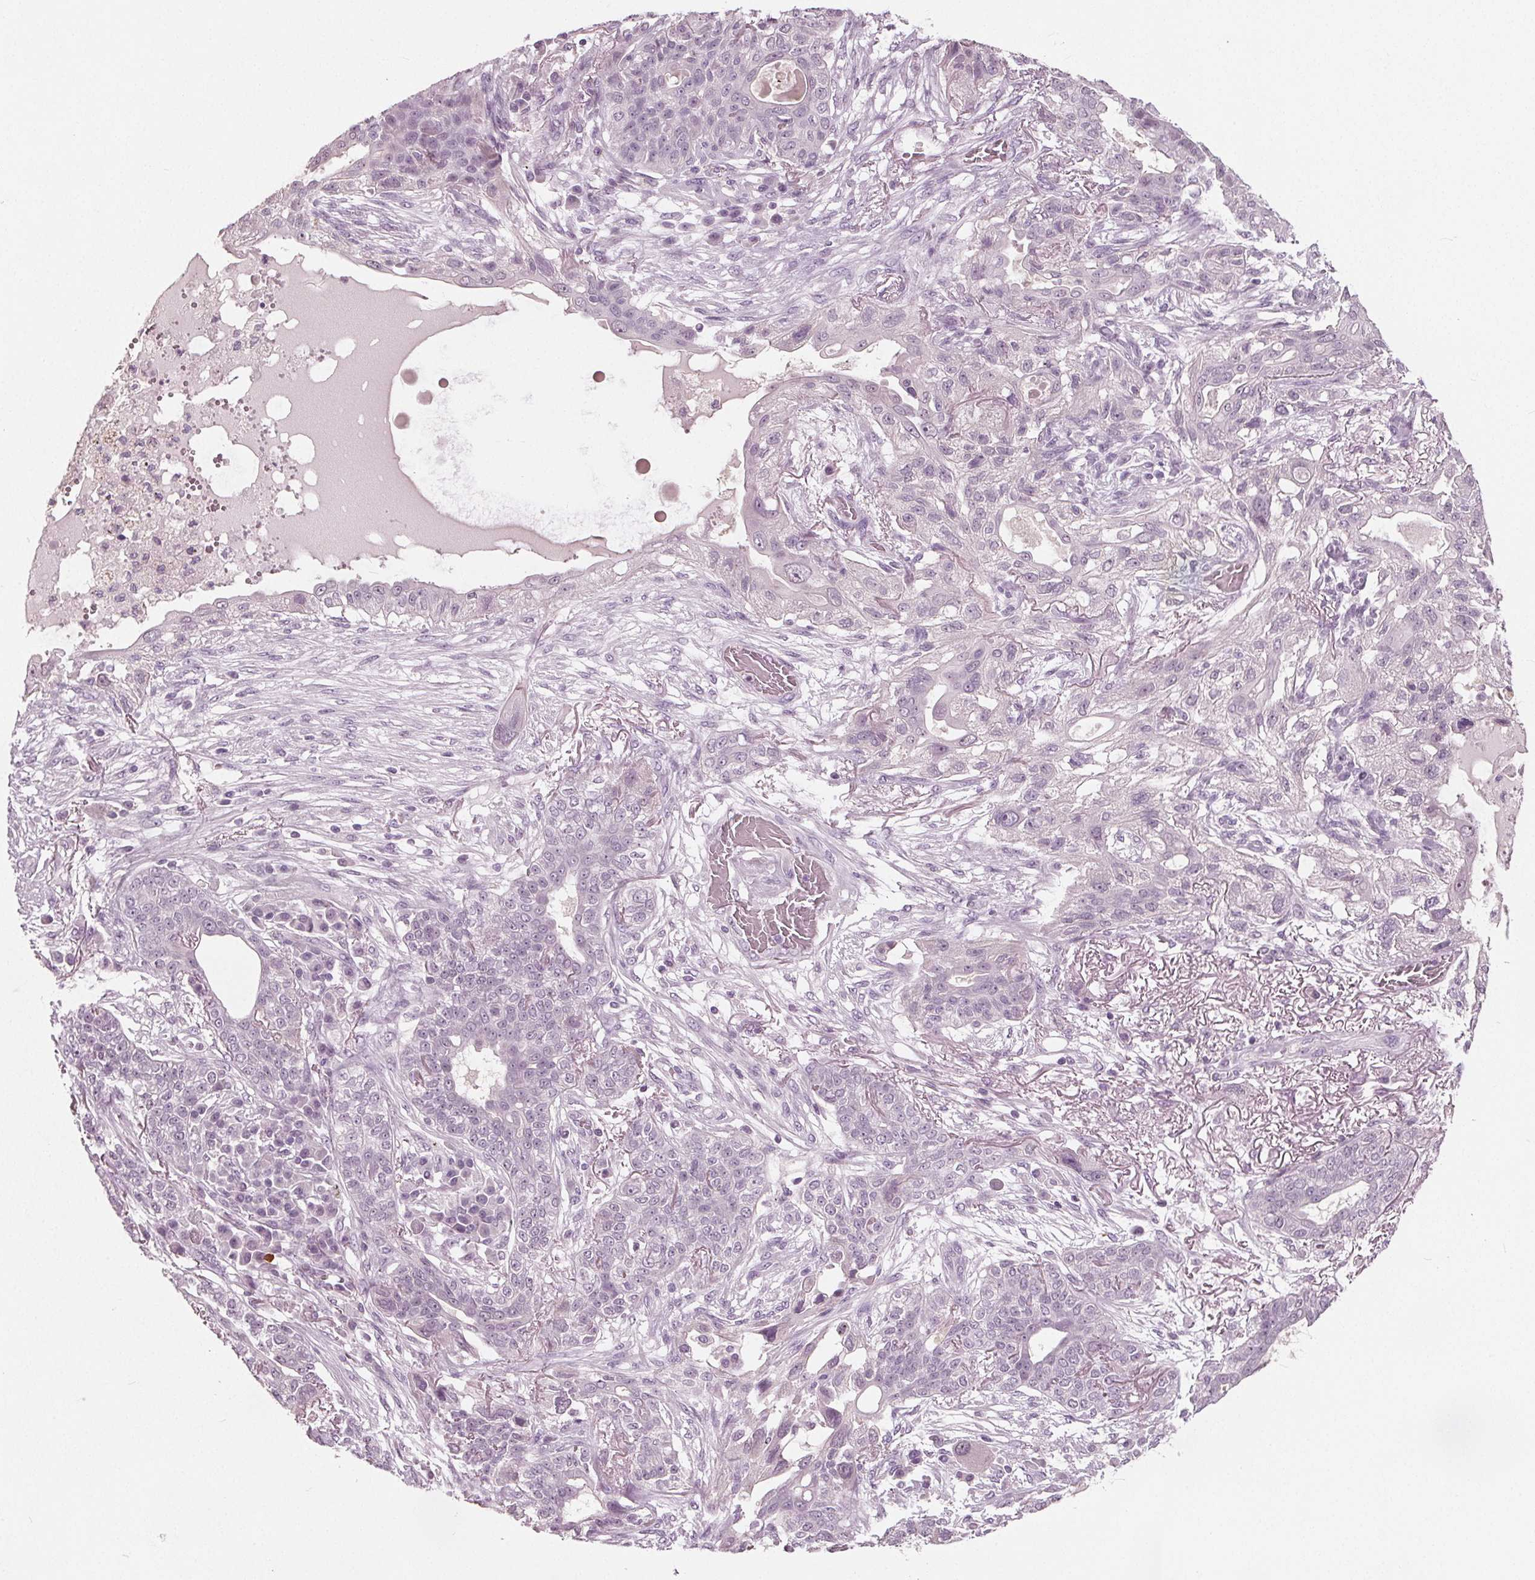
{"staining": {"intensity": "negative", "quantity": "none", "location": "none"}, "tissue": "lung cancer", "cell_type": "Tumor cells", "image_type": "cancer", "snomed": [{"axis": "morphology", "description": "Squamous cell carcinoma, NOS"}, {"axis": "topography", "description": "Lung"}], "caption": "This micrograph is of lung squamous cell carcinoma stained with immunohistochemistry to label a protein in brown with the nuclei are counter-stained blue. There is no staining in tumor cells. (Stains: DAB immunohistochemistry (IHC) with hematoxylin counter stain, Microscopy: brightfield microscopy at high magnification).", "gene": "TKFC", "patient": {"sex": "female", "age": 70}}